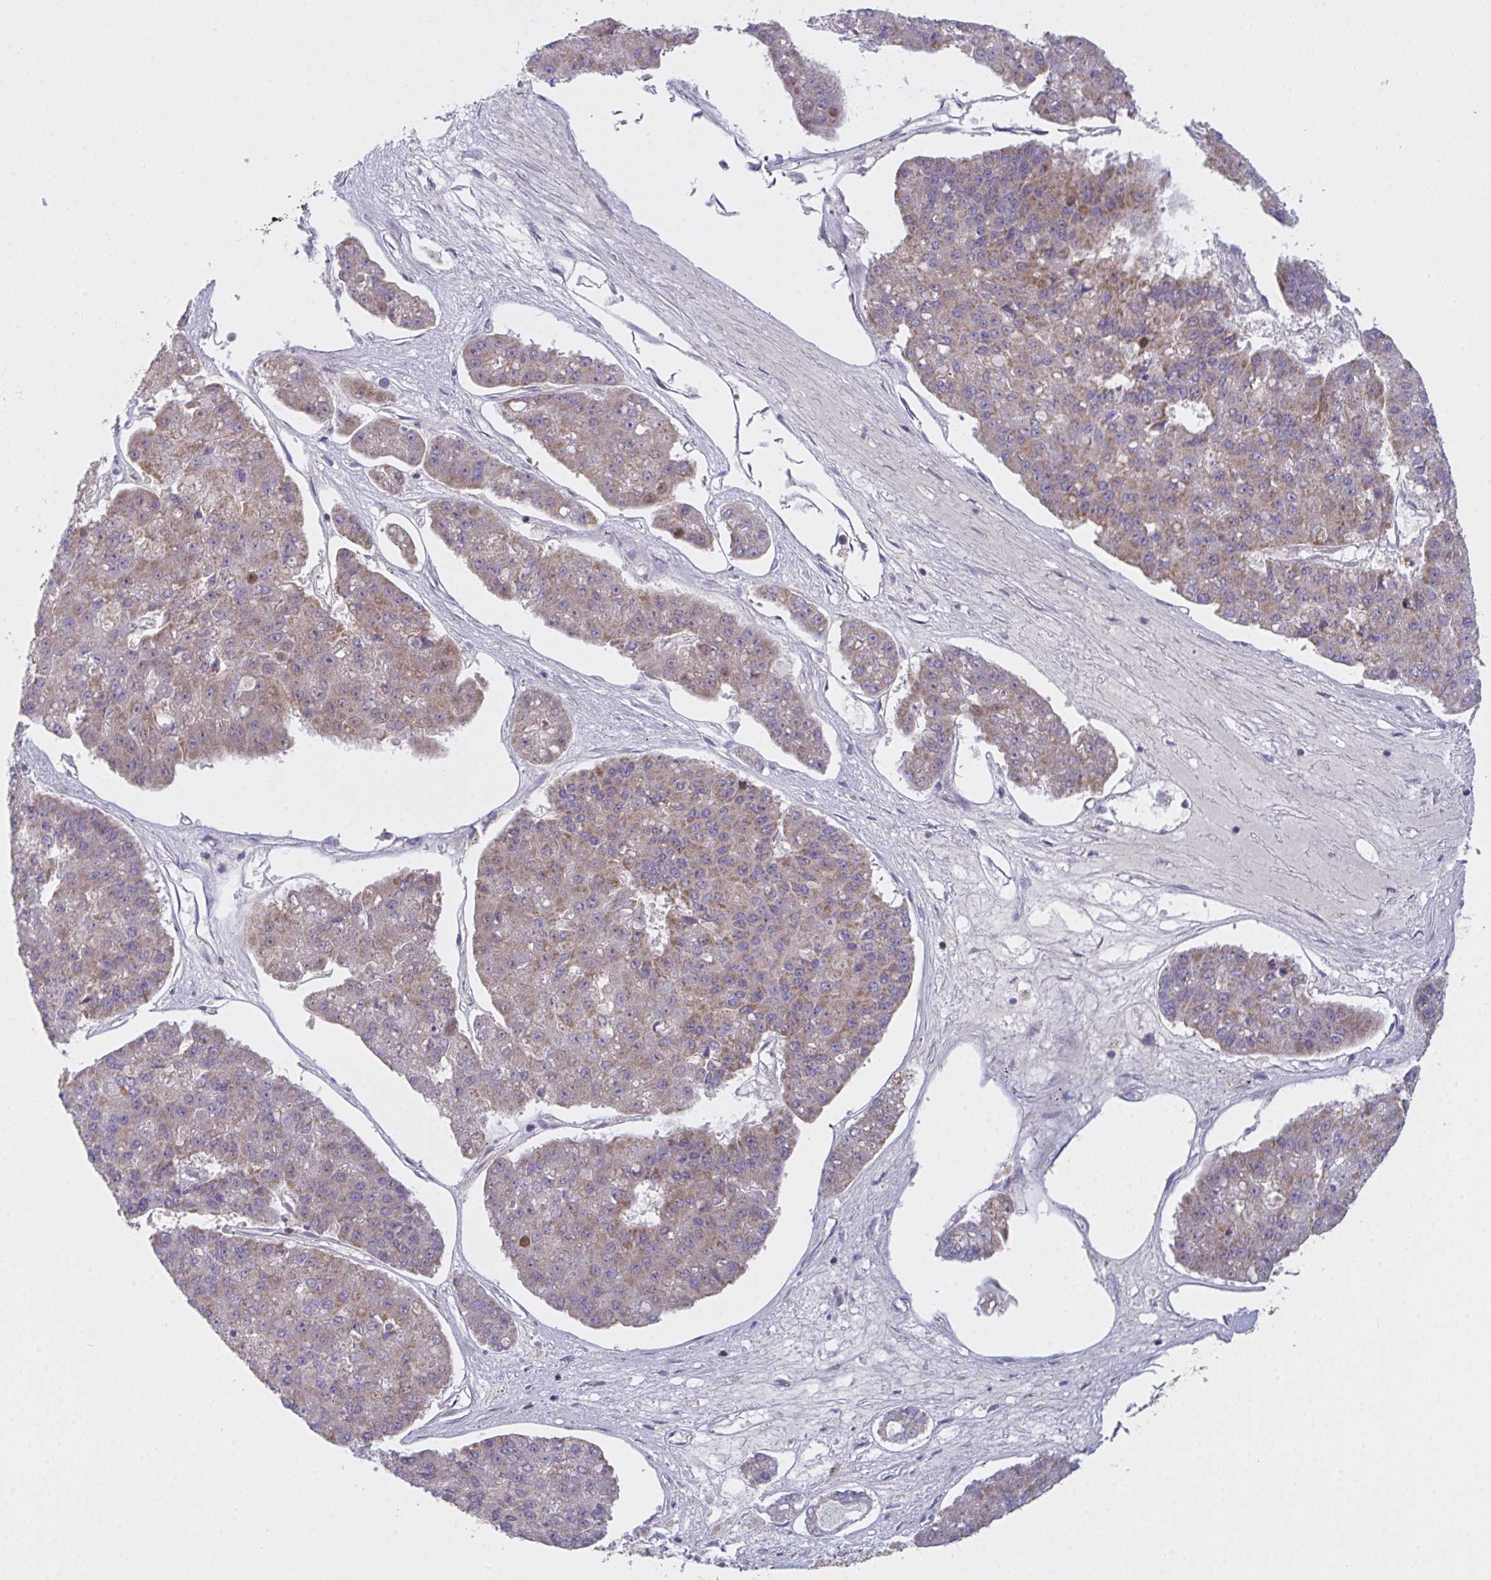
{"staining": {"intensity": "weak", "quantity": ">75%", "location": "cytoplasmic/membranous"}, "tissue": "pancreatic cancer", "cell_type": "Tumor cells", "image_type": "cancer", "snomed": [{"axis": "morphology", "description": "Adenocarcinoma, NOS"}, {"axis": "topography", "description": "Pancreas"}], "caption": "Protein staining demonstrates weak cytoplasmic/membranous expression in approximately >75% of tumor cells in pancreatic adenocarcinoma.", "gene": "MRPS2", "patient": {"sex": "male", "age": 50}}